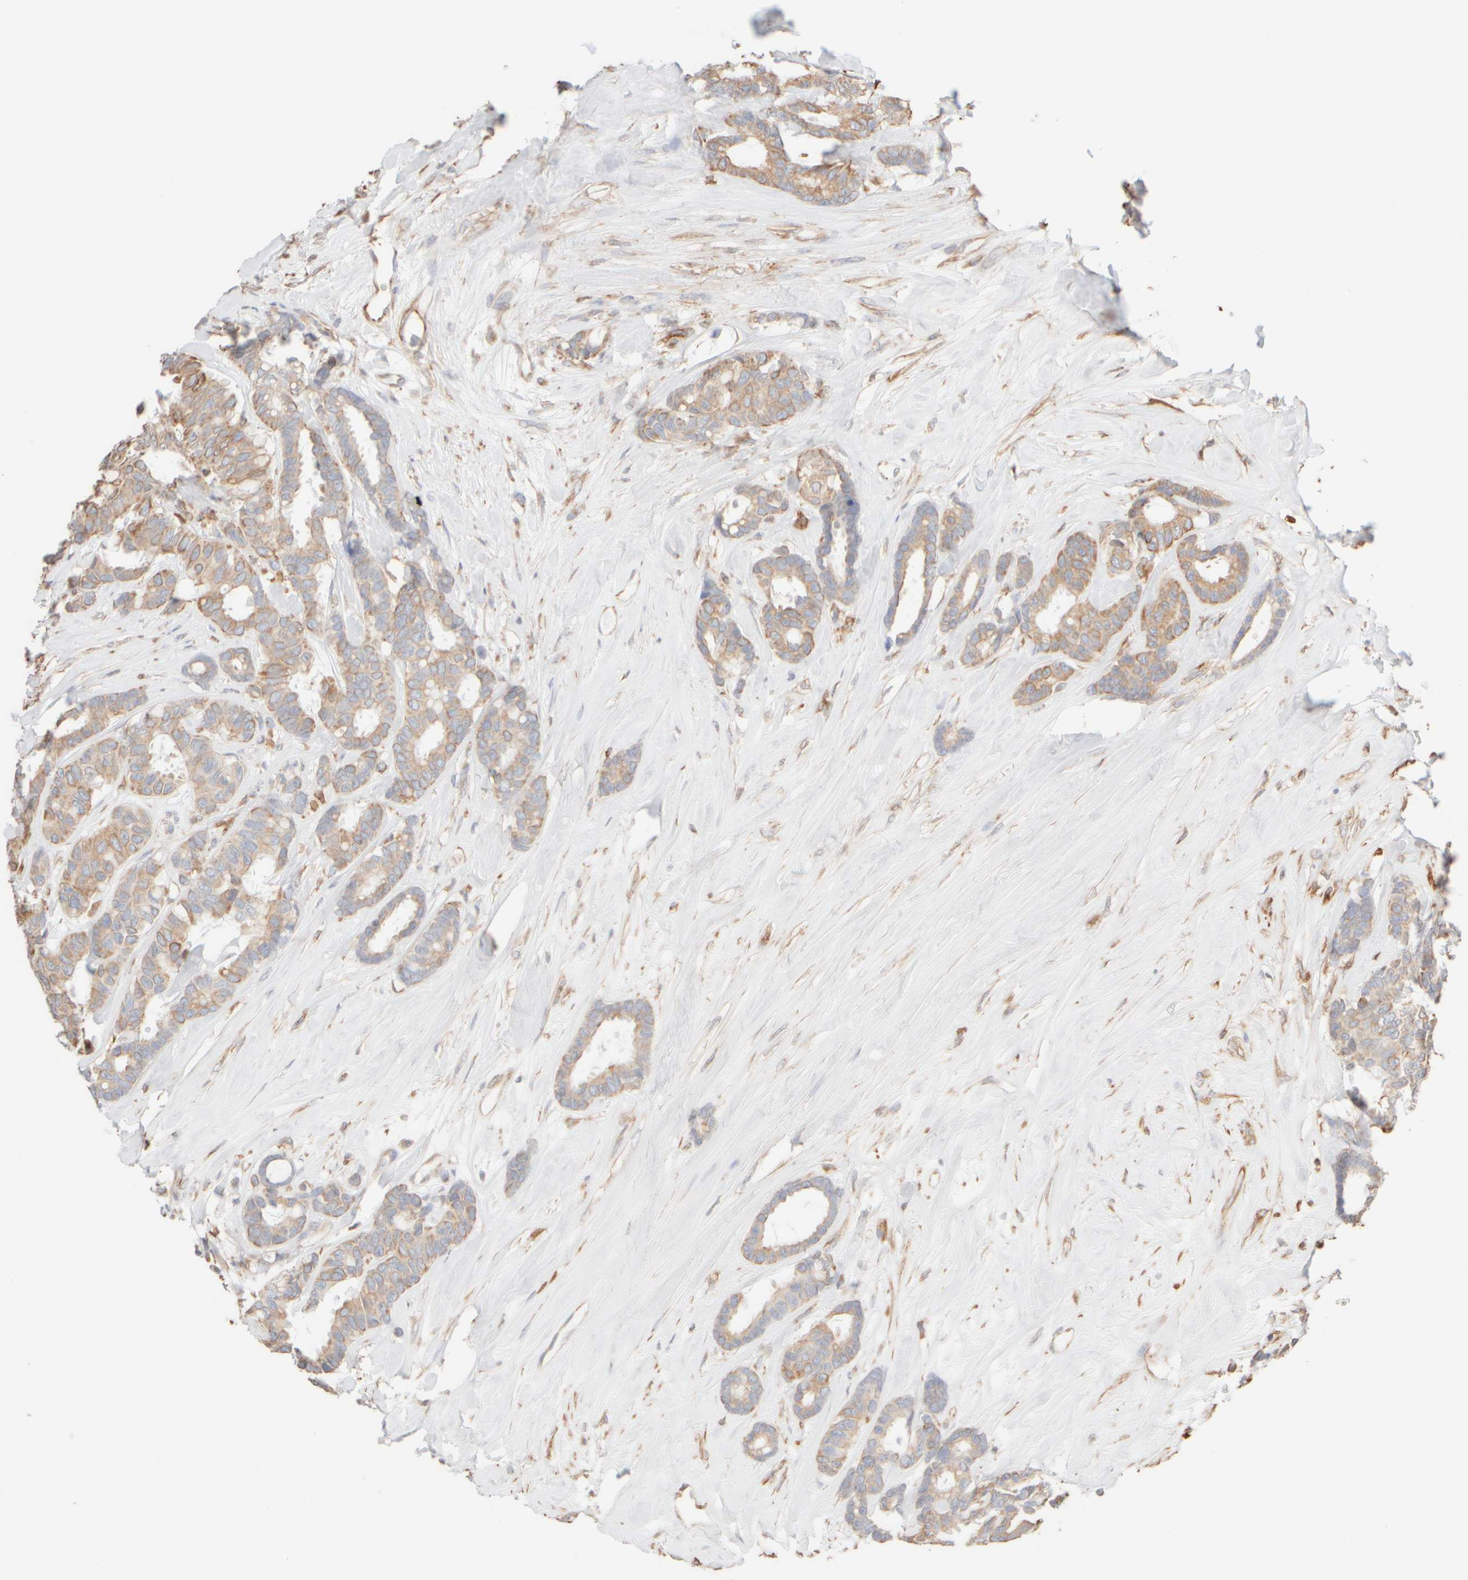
{"staining": {"intensity": "weak", "quantity": ">75%", "location": "cytoplasmic/membranous"}, "tissue": "breast cancer", "cell_type": "Tumor cells", "image_type": "cancer", "snomed": [{"axis": "morphology", "description": "Duct carcinoma"}, {"axis": "topography", "description": "Breast"}], "caption": "A brown stain labels weak cytoplasmic/membranous staining of a protein in breast infiltrating ductal carcinoma tumor cells.", "gene": "KRT15", "patient": {"sex": "female", "age": 87}}